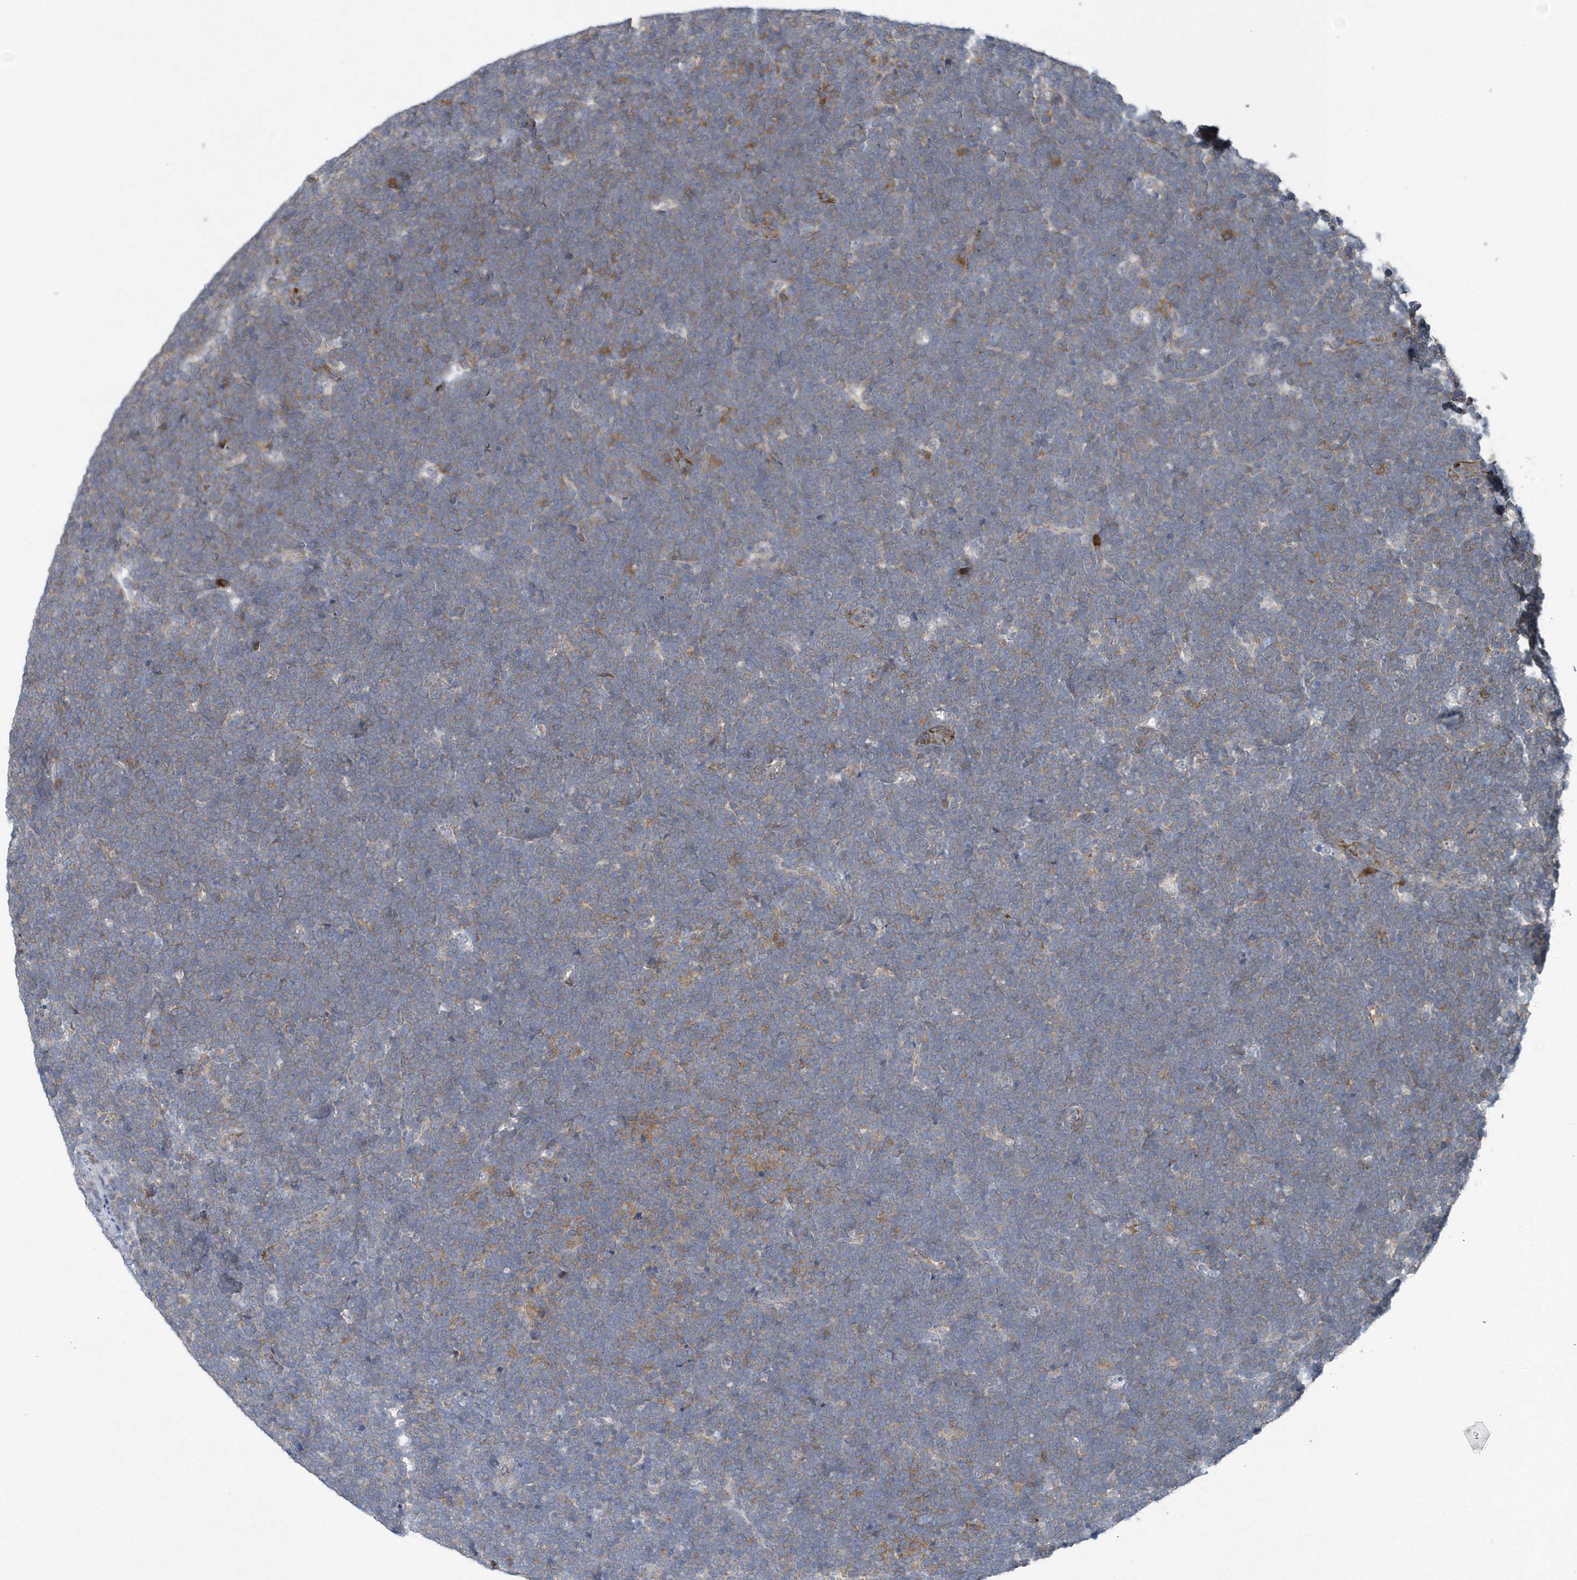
{"staining": {"intensity": "weak", "quantity": "25%-75%", "location": "cytoplasmic/membranous"}, "tissue": "lymphoma", "cell_type": "Tumor cells", "image_type": "cancer", "snomed": [{"axis": "morphology", "description": "Malignant lymphoma, non-Hodgkin's type, High grade"}, {"axis": "topography", "description": "Lymph node"}], "caption": "IHC staining of malignant lymphoma, non-Hodgkin's type (high-grade), which shows low levels of weak cytoplasmic/membranous staining in about 25%-75% of tumor cells indicating weak cytoplasmic/membranous protein expression. The staining was performed using DAB (3,3'-diaminobenzidine) (brown) for protein detection and nuclei were counterstained in hematoxylin (blue).", "gene": "N4BP2", "patient": {"sex": "male", "age": 13}}